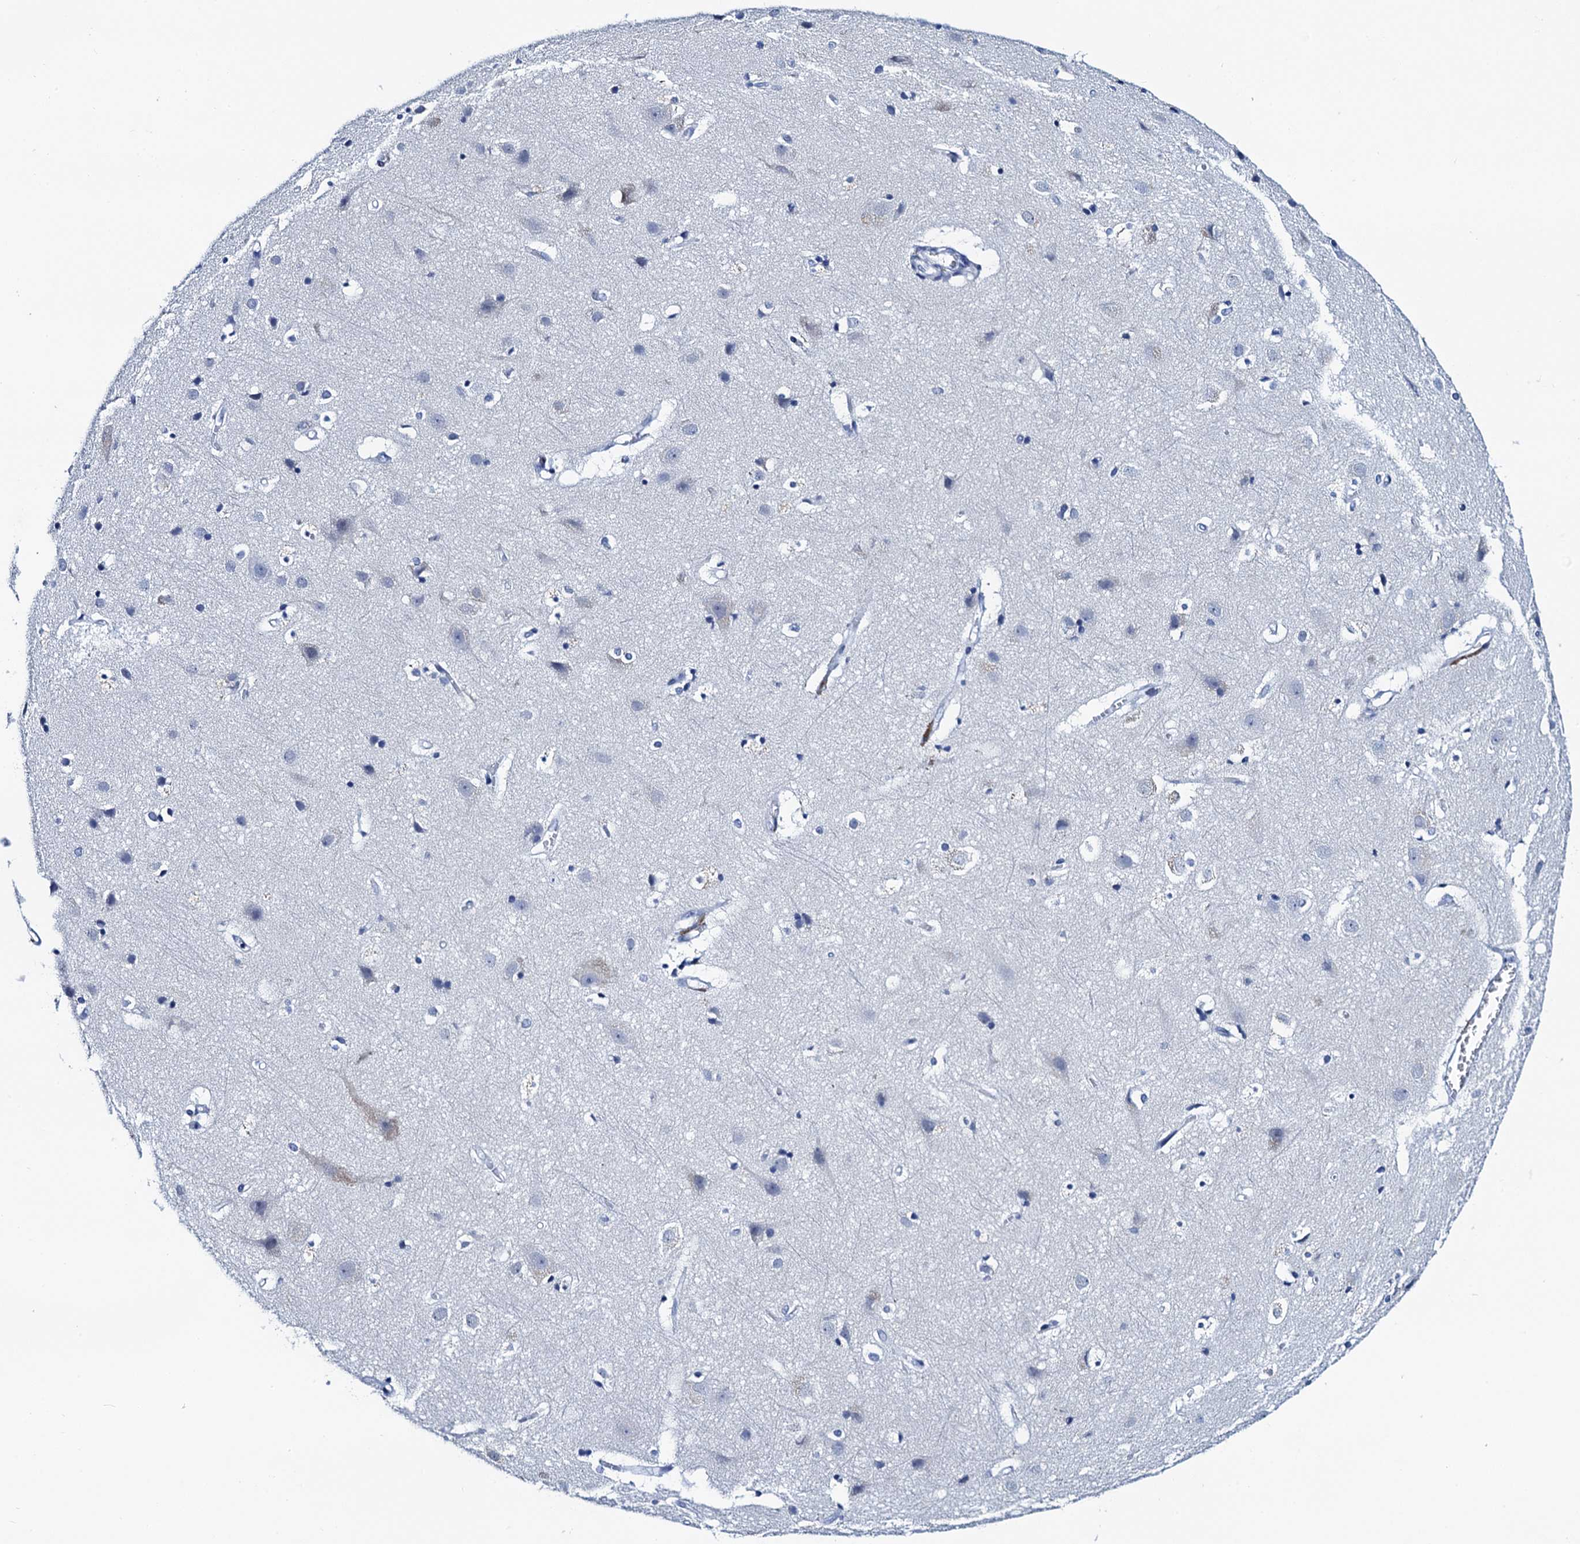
{"staining": {"intensity": "negative", "quantity": "none", "location": "none"}, "tissue": "cerebral cortex", "cell_type": "Endothelial cells", "image_type": "normal", "snomed": [{"axis": "morphology", "description": "Normal tissue, NOS"}, {"axis": "topography", "description": "Cerebral cortex"}], "caption": "Histopathology image shows no protein staining in endothelial cells of normal cerebral cortex. (DAB (3,3'-diaminobenzidine) immunohistochemistry, high magnification).", "gene": "LYPD3", "patient": {"sex": "male", "age": 54}}